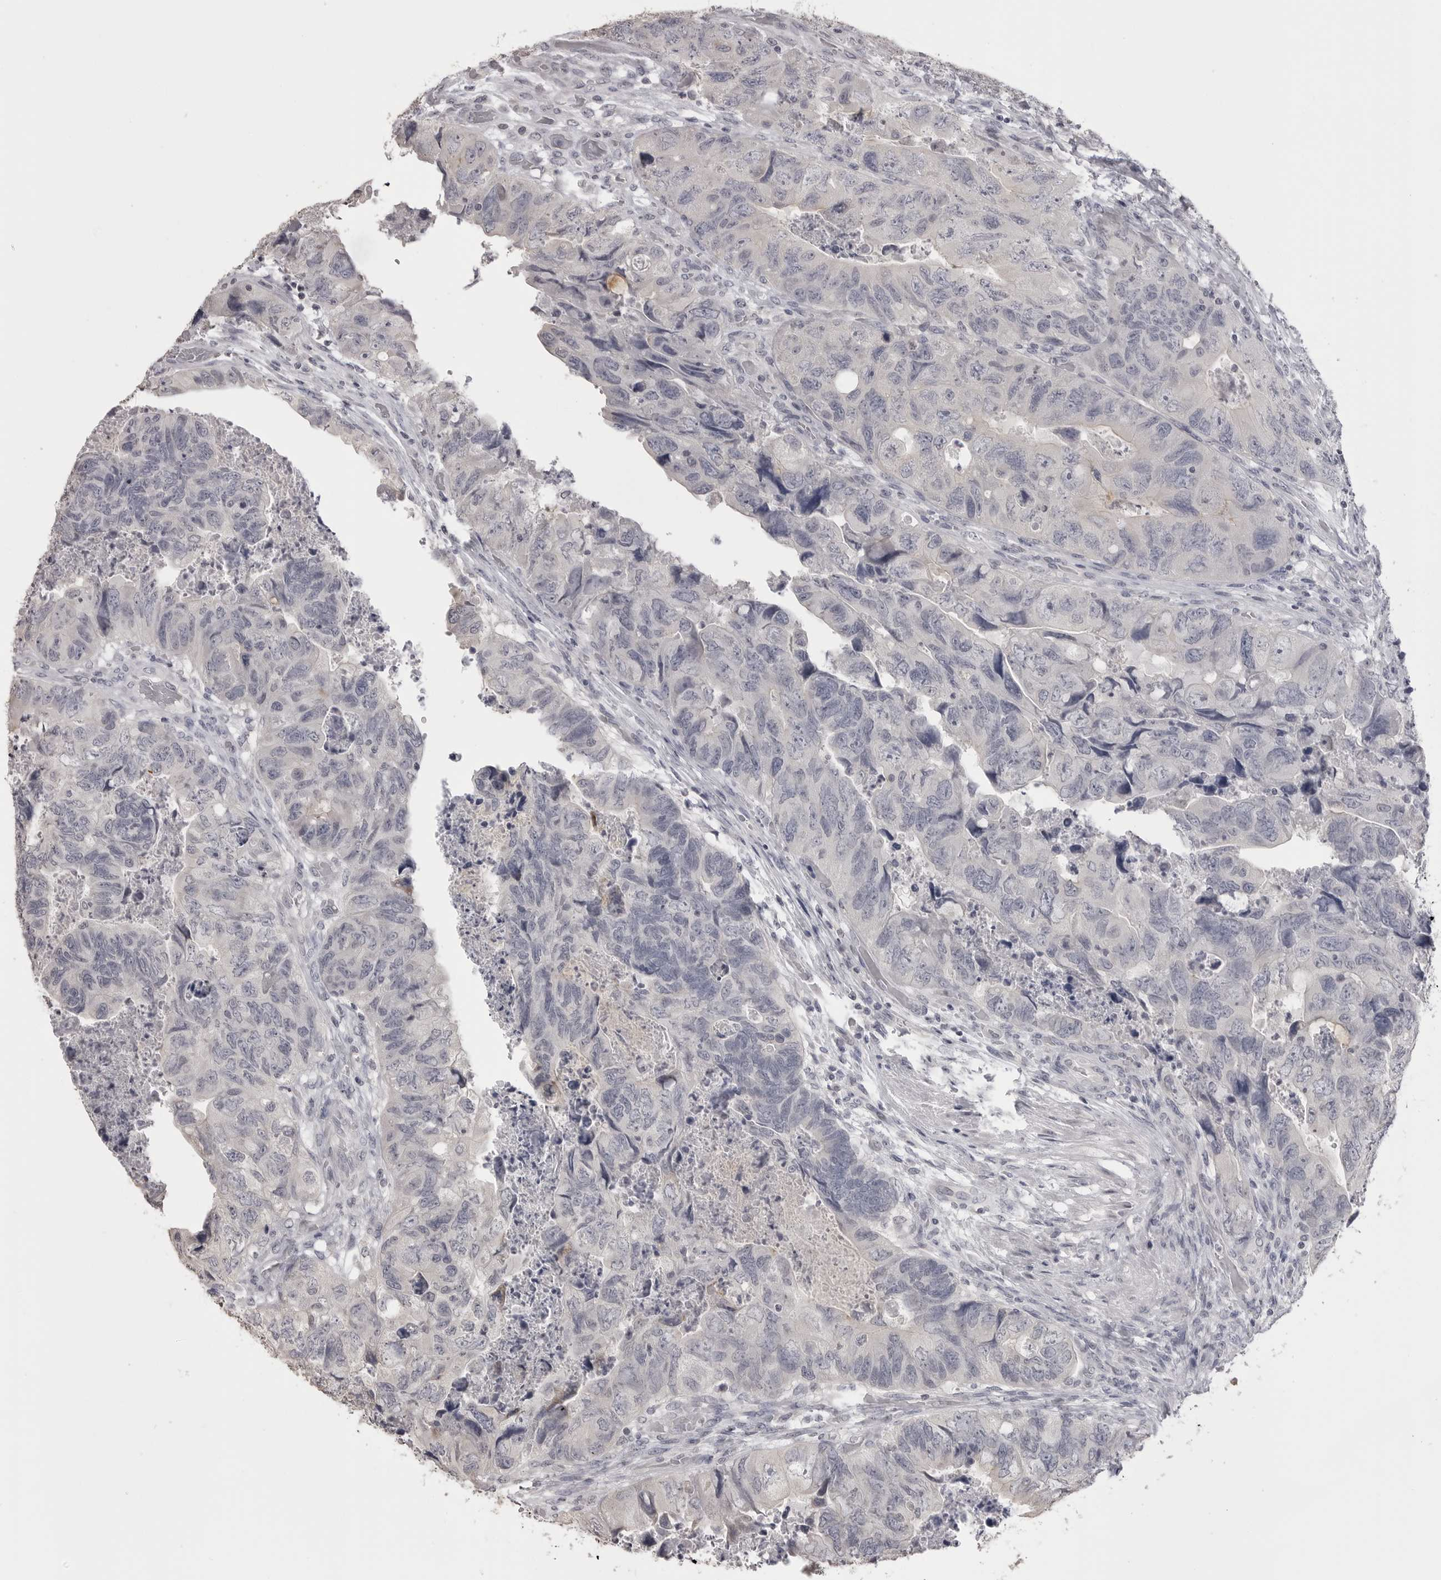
{"staining": {"intensity": "negative", "quantity": "none", "location": "none"}, "tissue": "colorectal cancer", "cell_type": "Tumor cells", "image_type": "cancer", "snomed": [{"axis": "morphology", "description": "Adenocarcinoma, NOS"}, {"axis": "topography", "description": "Rectum"}], "caption": "There is no significant expression in tumor cells of colorectal cancer.", "gene": "GPN2", "patient": {"sex": "male", "age": 63}}